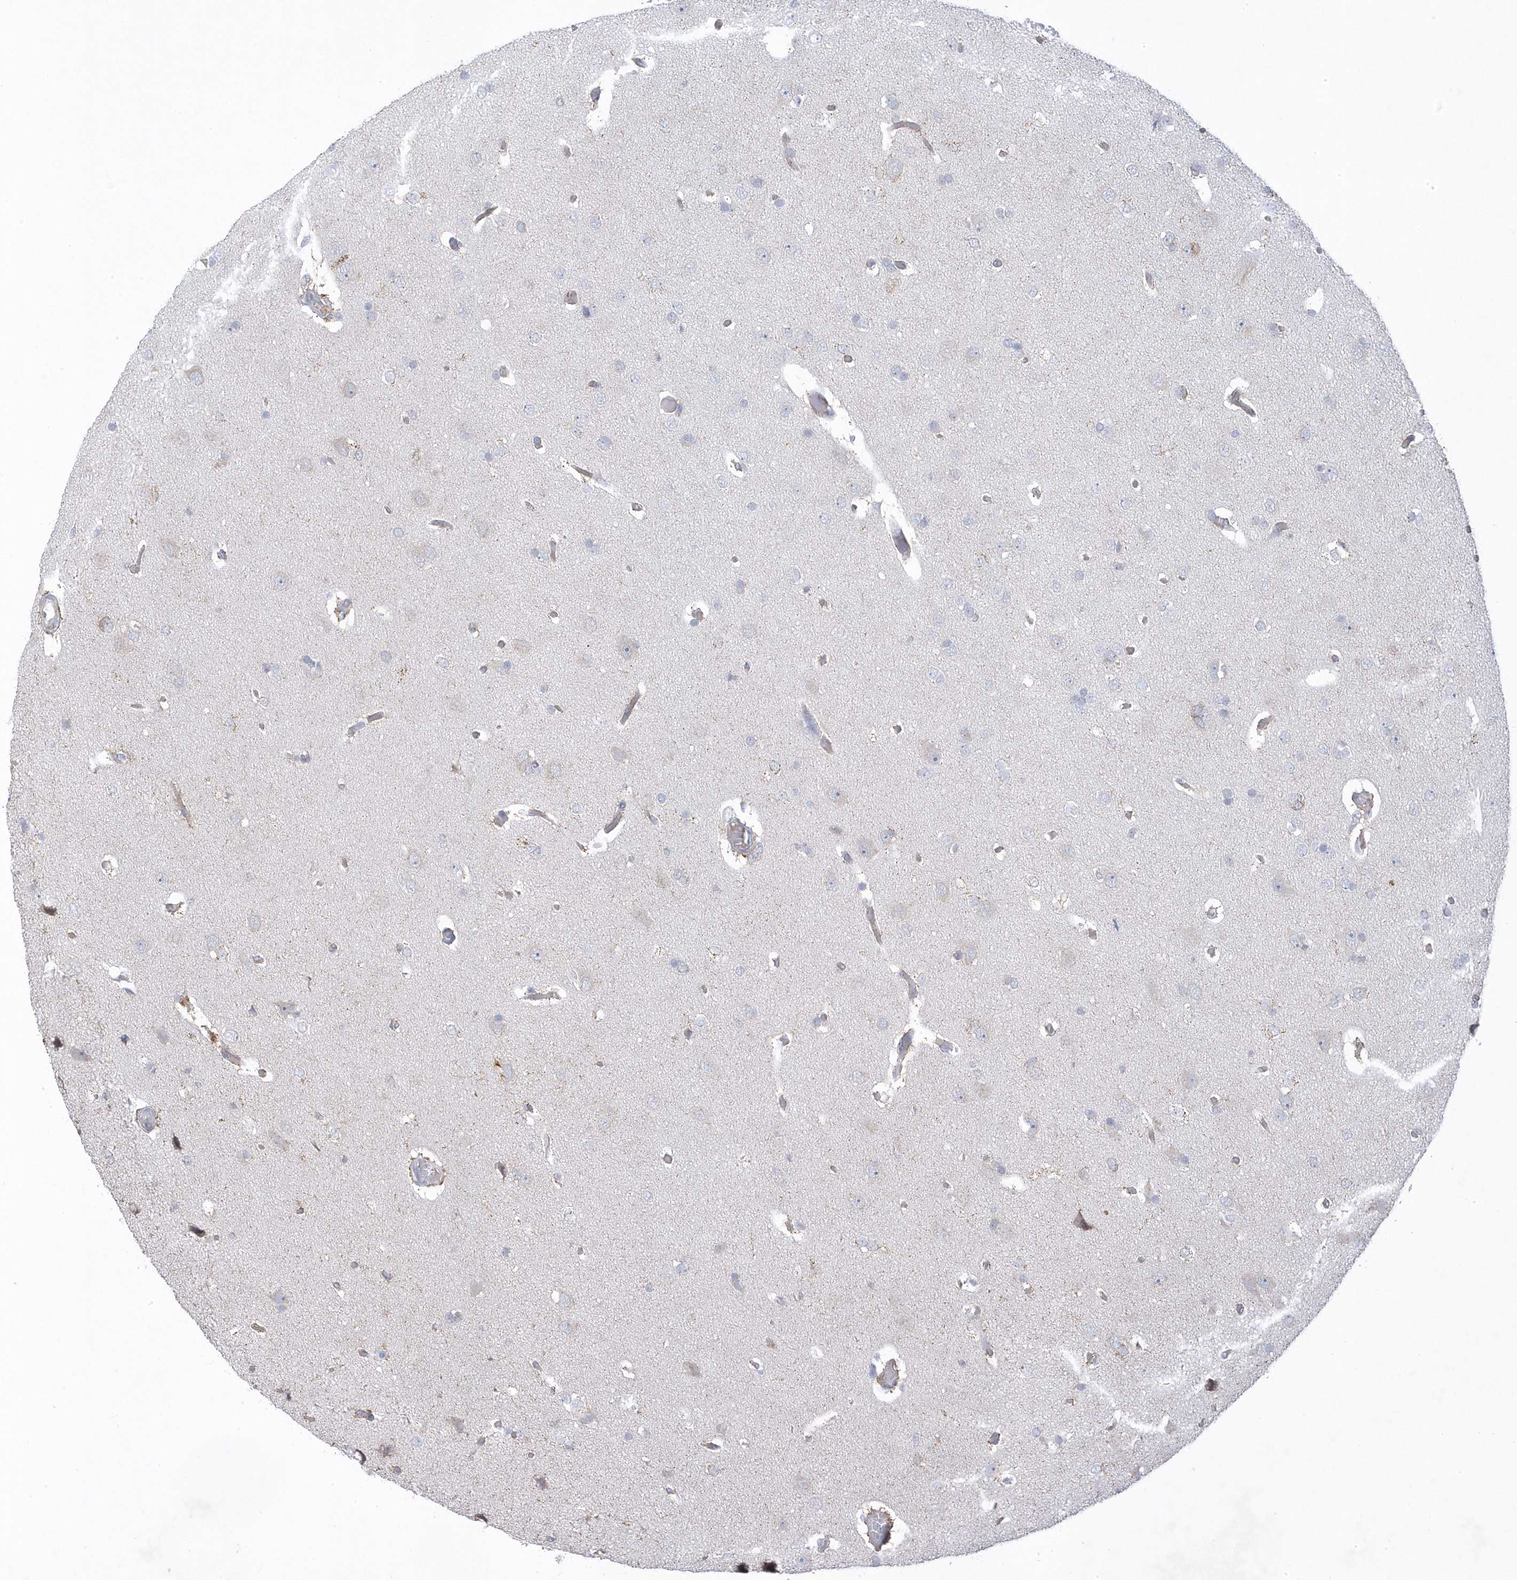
{"staining": {"intensity": "negative", "quantity": "none", "location": "none"}, "tissue": "glioma", "cell_type": "Tumor cells", "image_type": "cancer", "snomed": [{"axis": "morphology", "description": "Glioma, malignant, High grade"}, {"axis": "topography", "description": "Brain"}], "caption": "DAB immunohistochemical staining of human glioma reveals no significant expression in tumor cells.", "gene": "ANAPC1", "patient": {"sex": "female", "age": 59}}